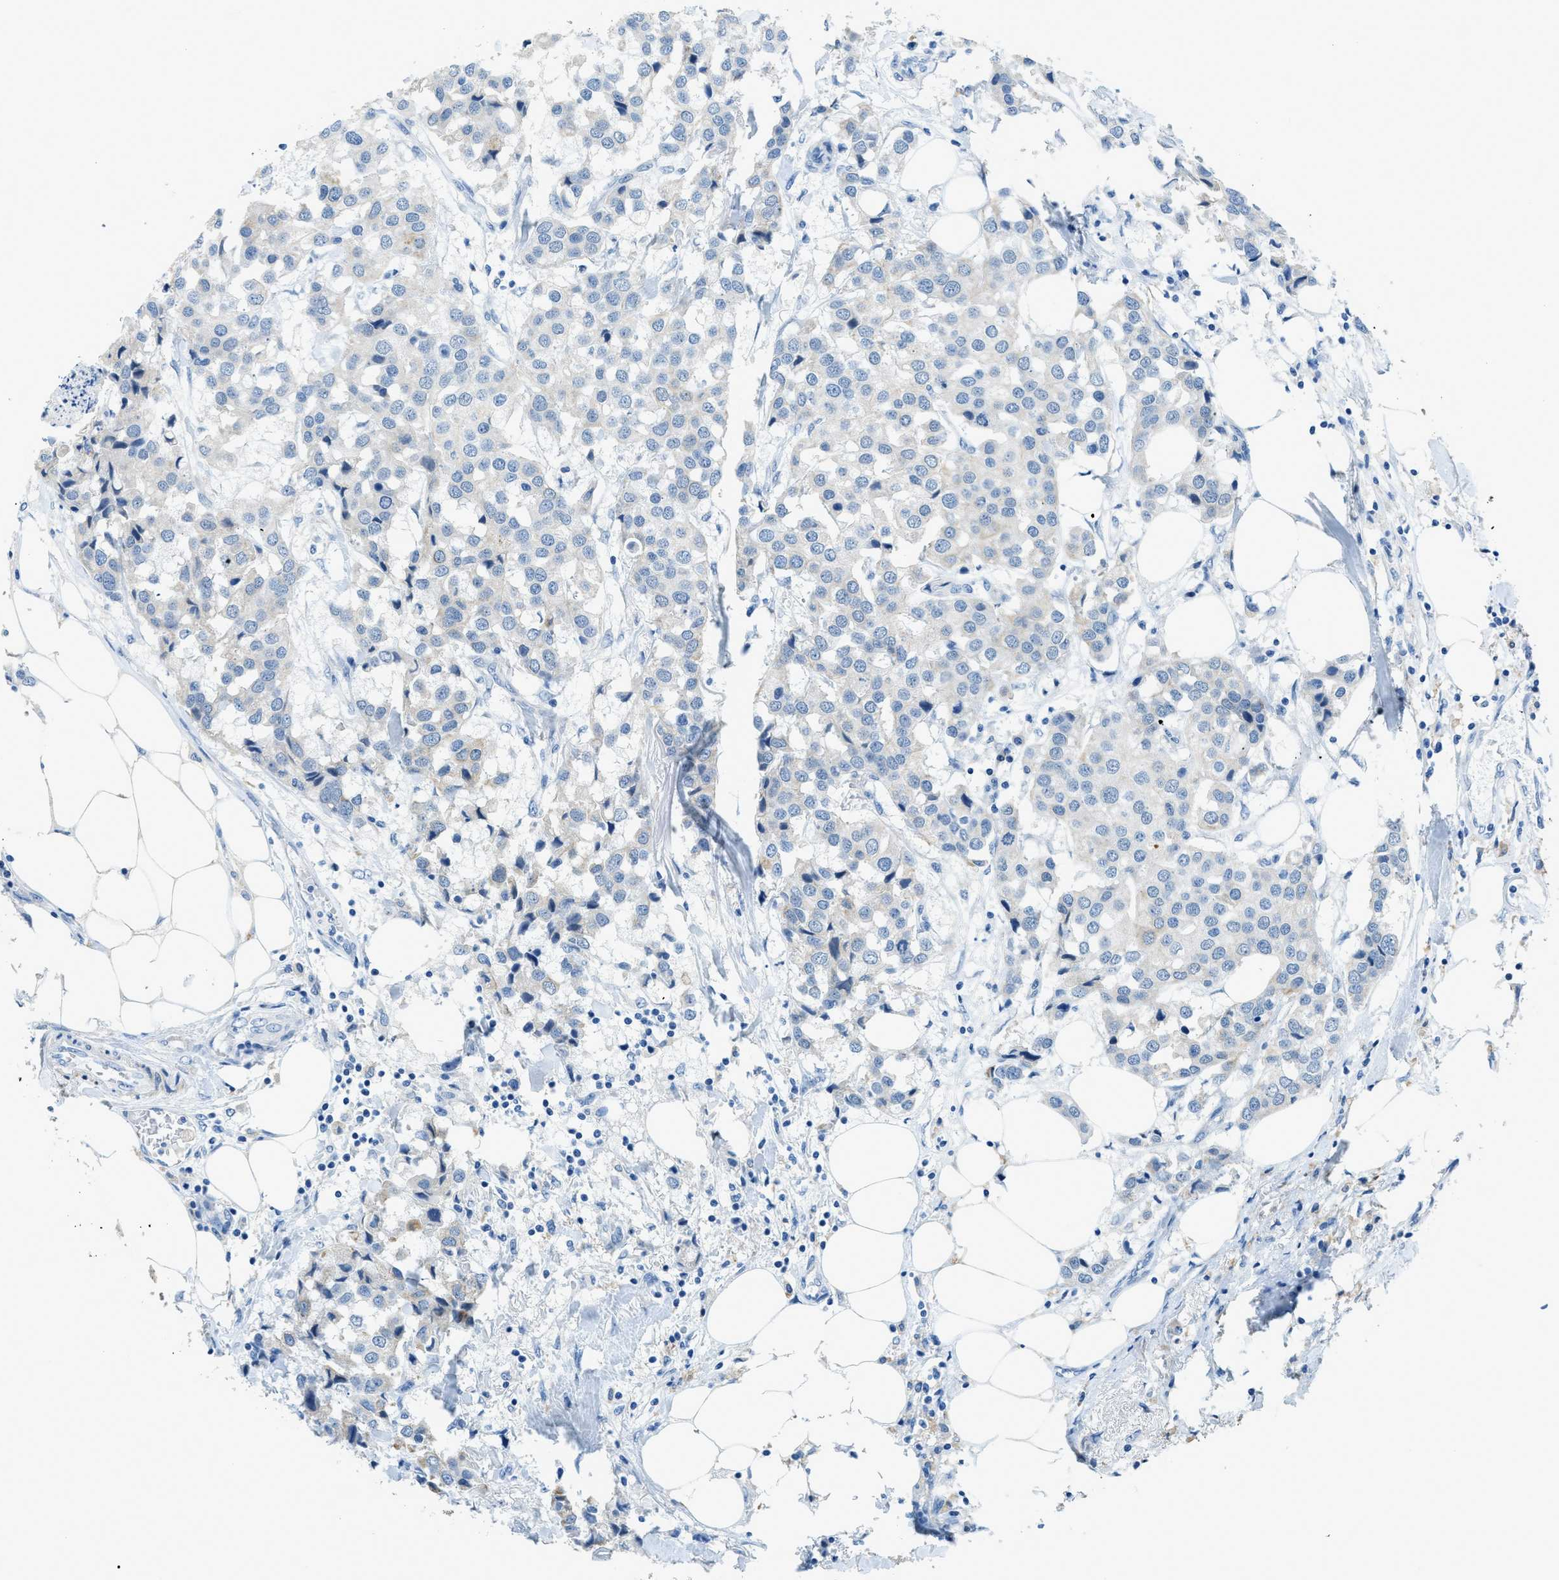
{"staining": {"intensity": "negative", "quantity": "none", "location": "none"}, "tissue": "breast cancer", "cell_type": "Tumor cells", "image_type": "cancer", "snomed": [{"axis": "morphology", "description": "Duct carcinoma"}, {"axis": "topography", "description": "Breast"}], "caption": "High magnification brightfield microscopy of breast cancer stained with DAB (3,3'-diaminobenzidine) (brown) and counterstained with hematoxylin (blue): tumor cells show no significant expression.", "gene": "KLHL8", "patient": {"sex": "female", "age": 80}}